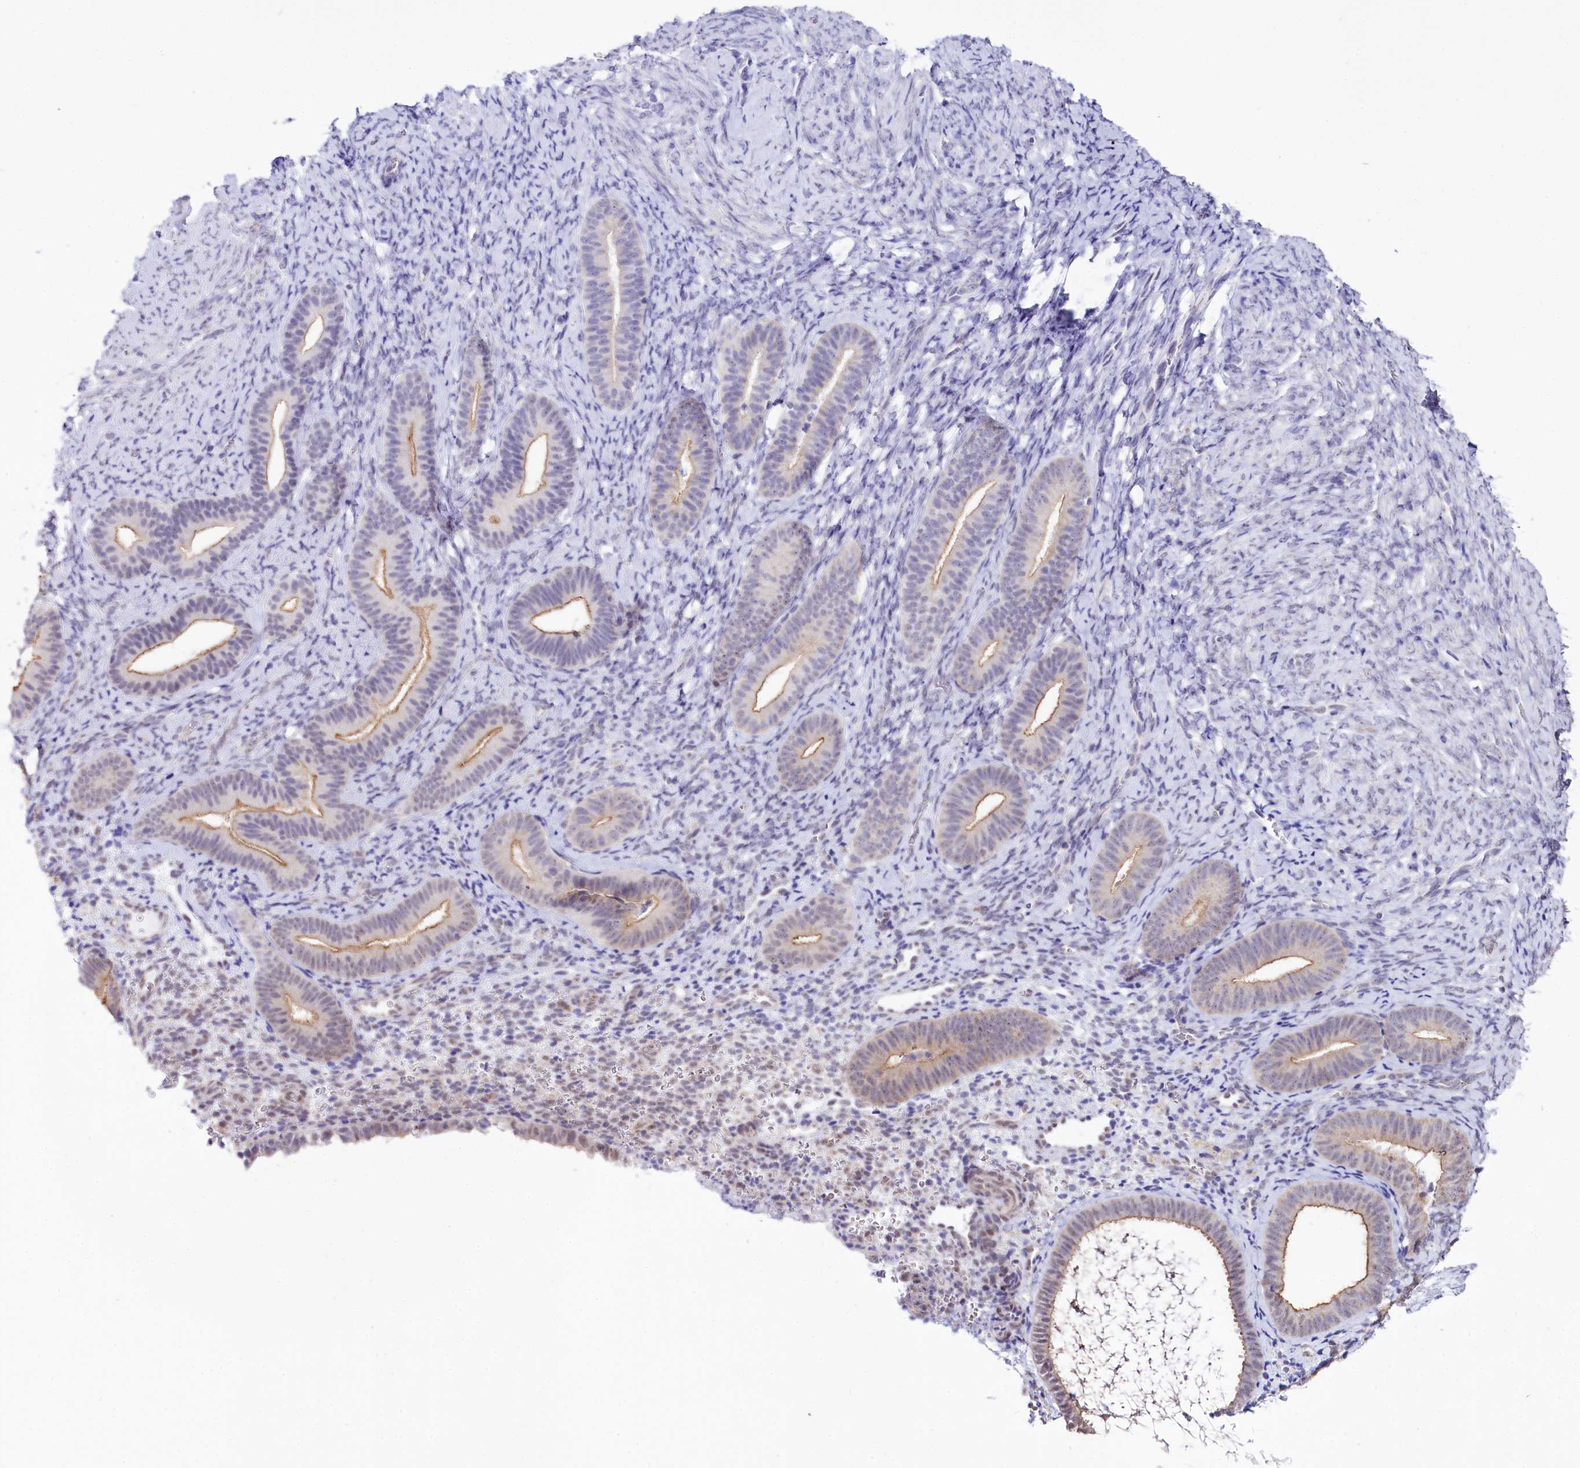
{"staining": {"intensity": "negative", "quantity": "none", "location": "none"}, "tissue": "endometrium", "cell_type": "Cells in endometrial stroma", "image_type": "normal", "snomed": [{"axis": "morphology", "description": "Normal tissue, NOS"}, {"axis": "topography", "description": "Endometrium"}], "caption": "This is an IHC micrograph of benign endometrium. There is no expression in cells in endometrial stroma.", "gene": "SPATS2", "patient": {"sex": "female", "age": 65}}